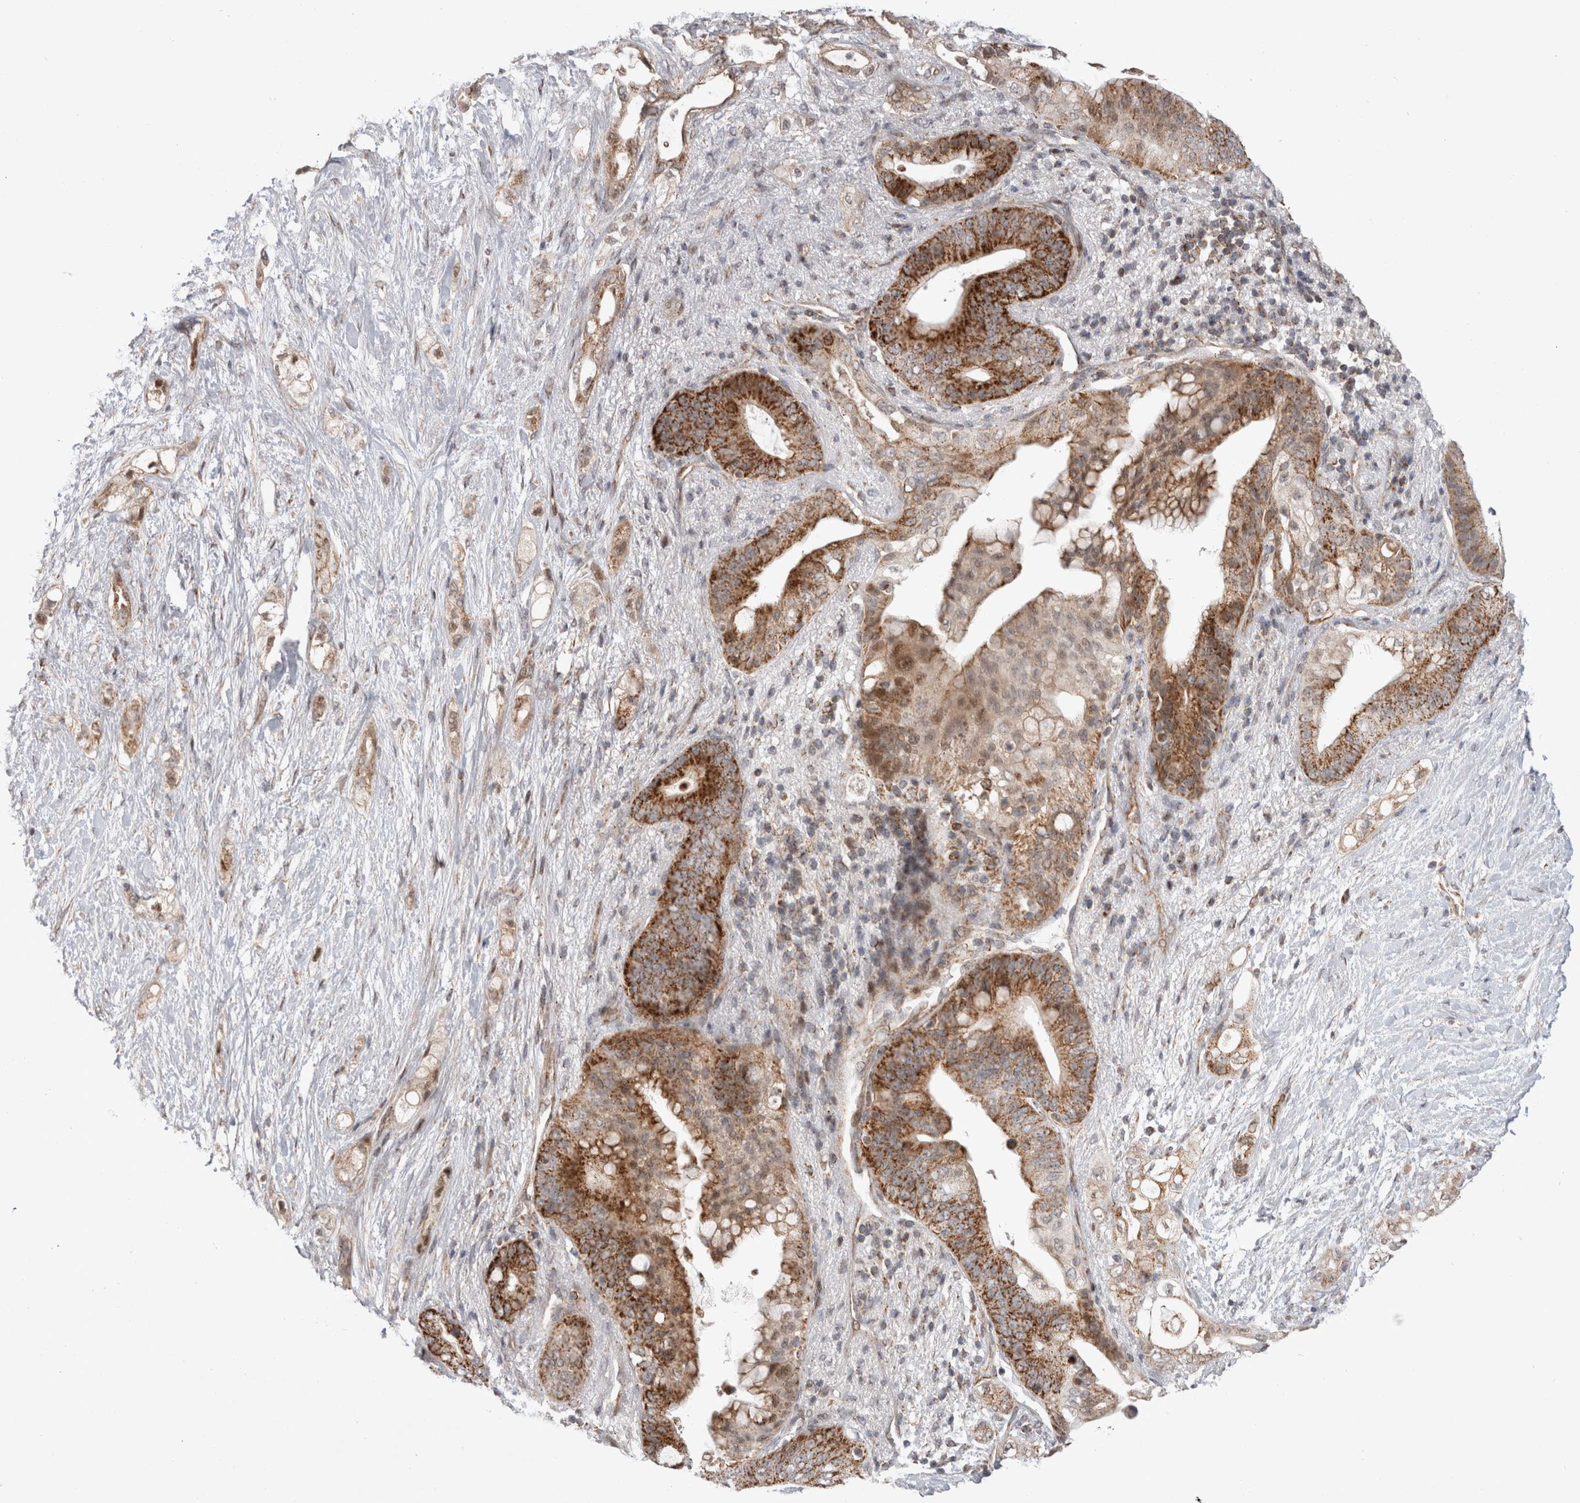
{"staining": {"intensity": "strong", "quantity": ">75%", "location": "cytoplasmic/membranous"}, "tissue": "pancreatic cancer", "cell_type": "Tumor cells", "image_type": "cancer", "snomed": [{"axis": "morphology", "description": "Adenocarcinoma, NOS"}, {"axis": "topography", "description": "Pancreas"}], "caption": "Pancreatic cancer (adenocarcinoma) stained with a protein marker reveals strong staining in tumor cells.", "gene": "MRPL37", "patient": {"sex": "male", "age": 53}}